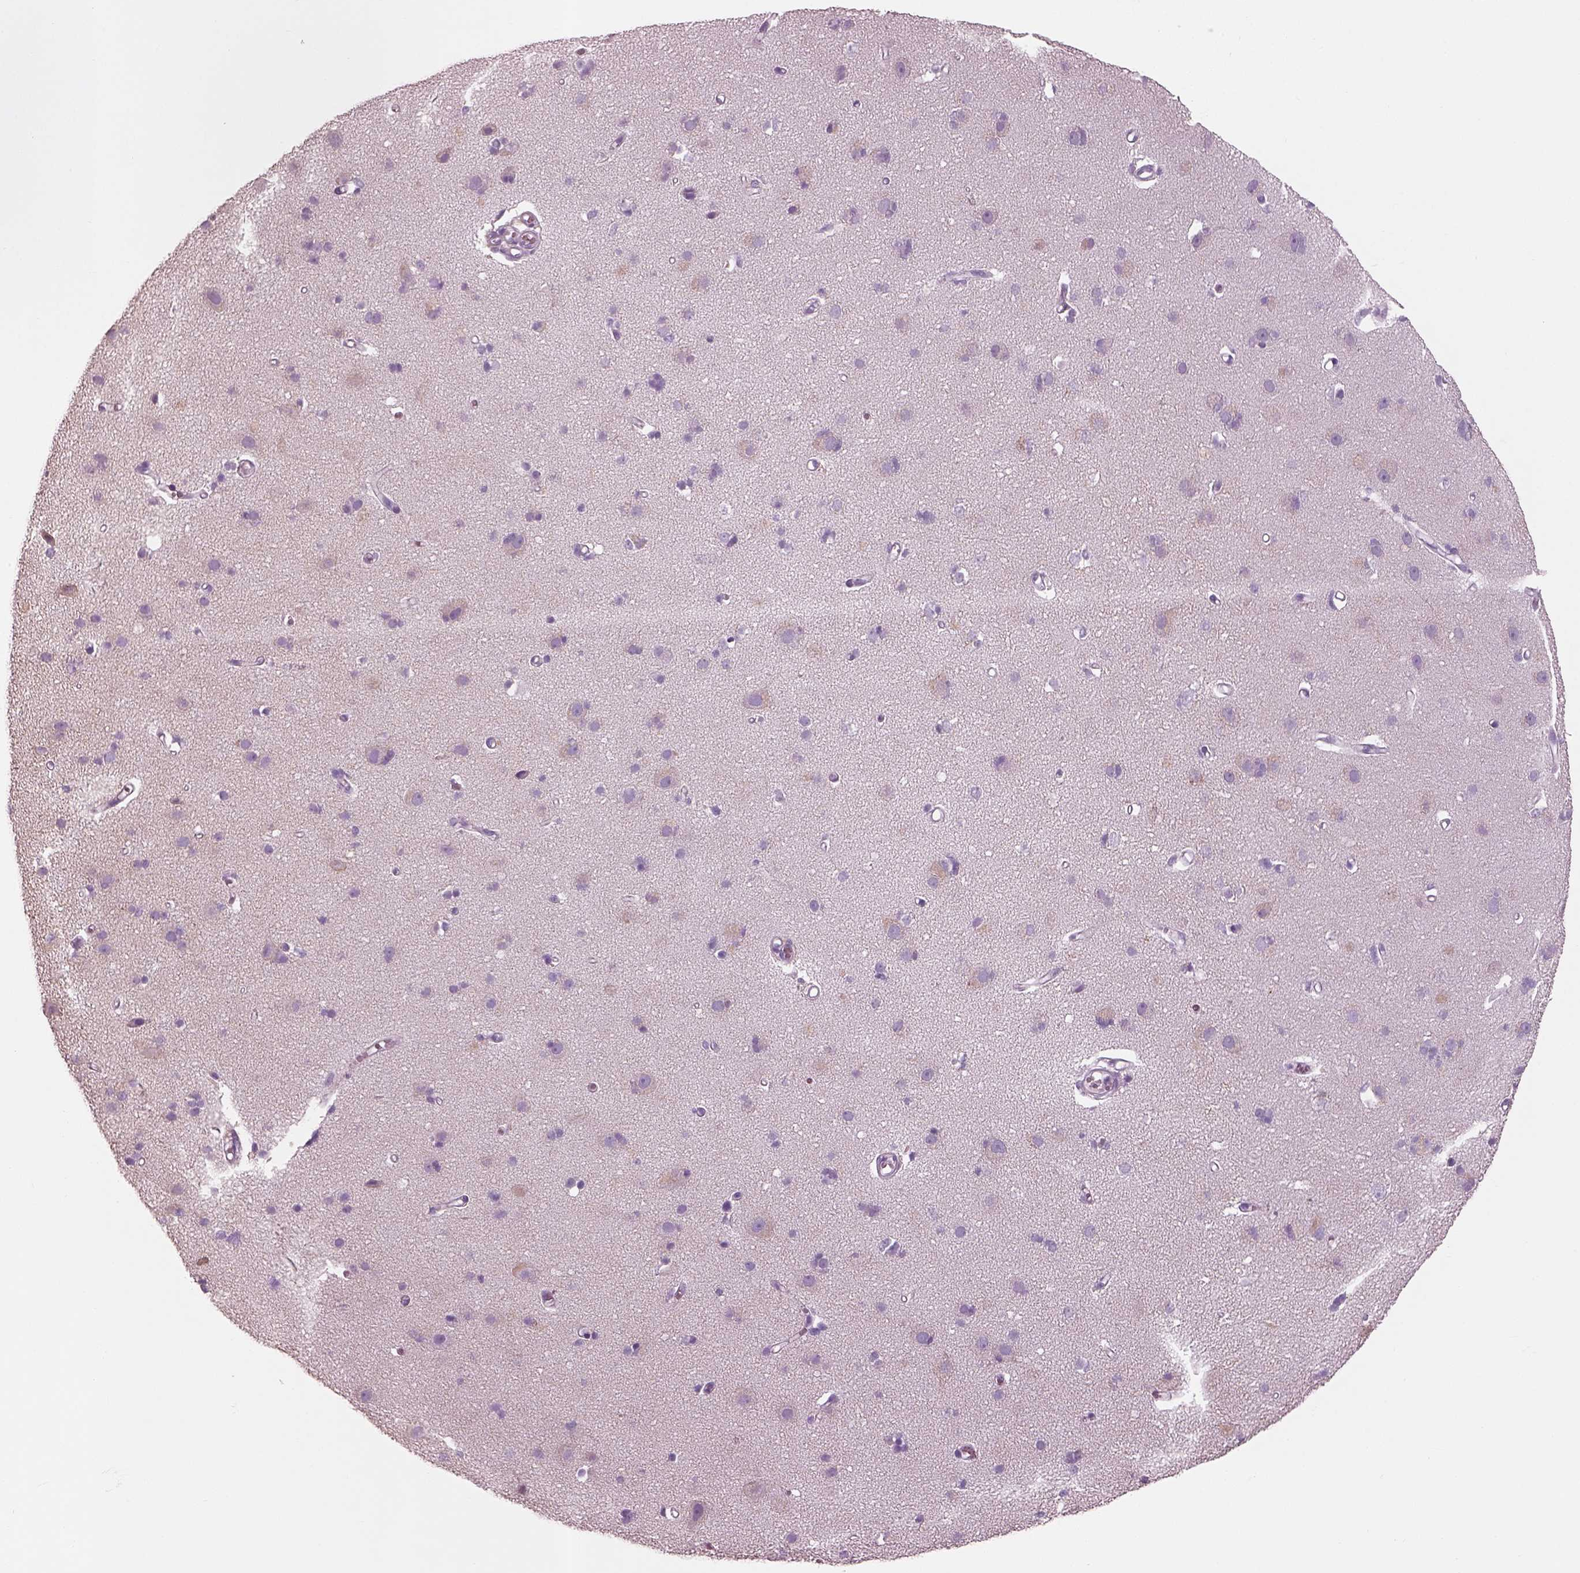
{"staining": {"intensity": "negative", "quantity": "none", "location": "none"}, "tissue": "cerebral cortex", "cell_type": "Endothelial cells", "image_type": "normal", "snomed": [{"axis": "morphology", "description": "Normal tissue, NOS"}, {"axis": "morphology", "description": "Glioma, malignant, High grade"}, {"axis": "topography", "description": "Cerebral cortex"}], "caption": "Benign cerebral cortex was stained to show a protein in brown. There is no significant staining in endothelial cells. The staining is performed using DAB (3,3'-diaminobenzidine) brown chromogen with nuclei counter-stained in using hematoxylin.", "gene": "SLC27A2", "patient": {"sex": "male", "age": 71}}